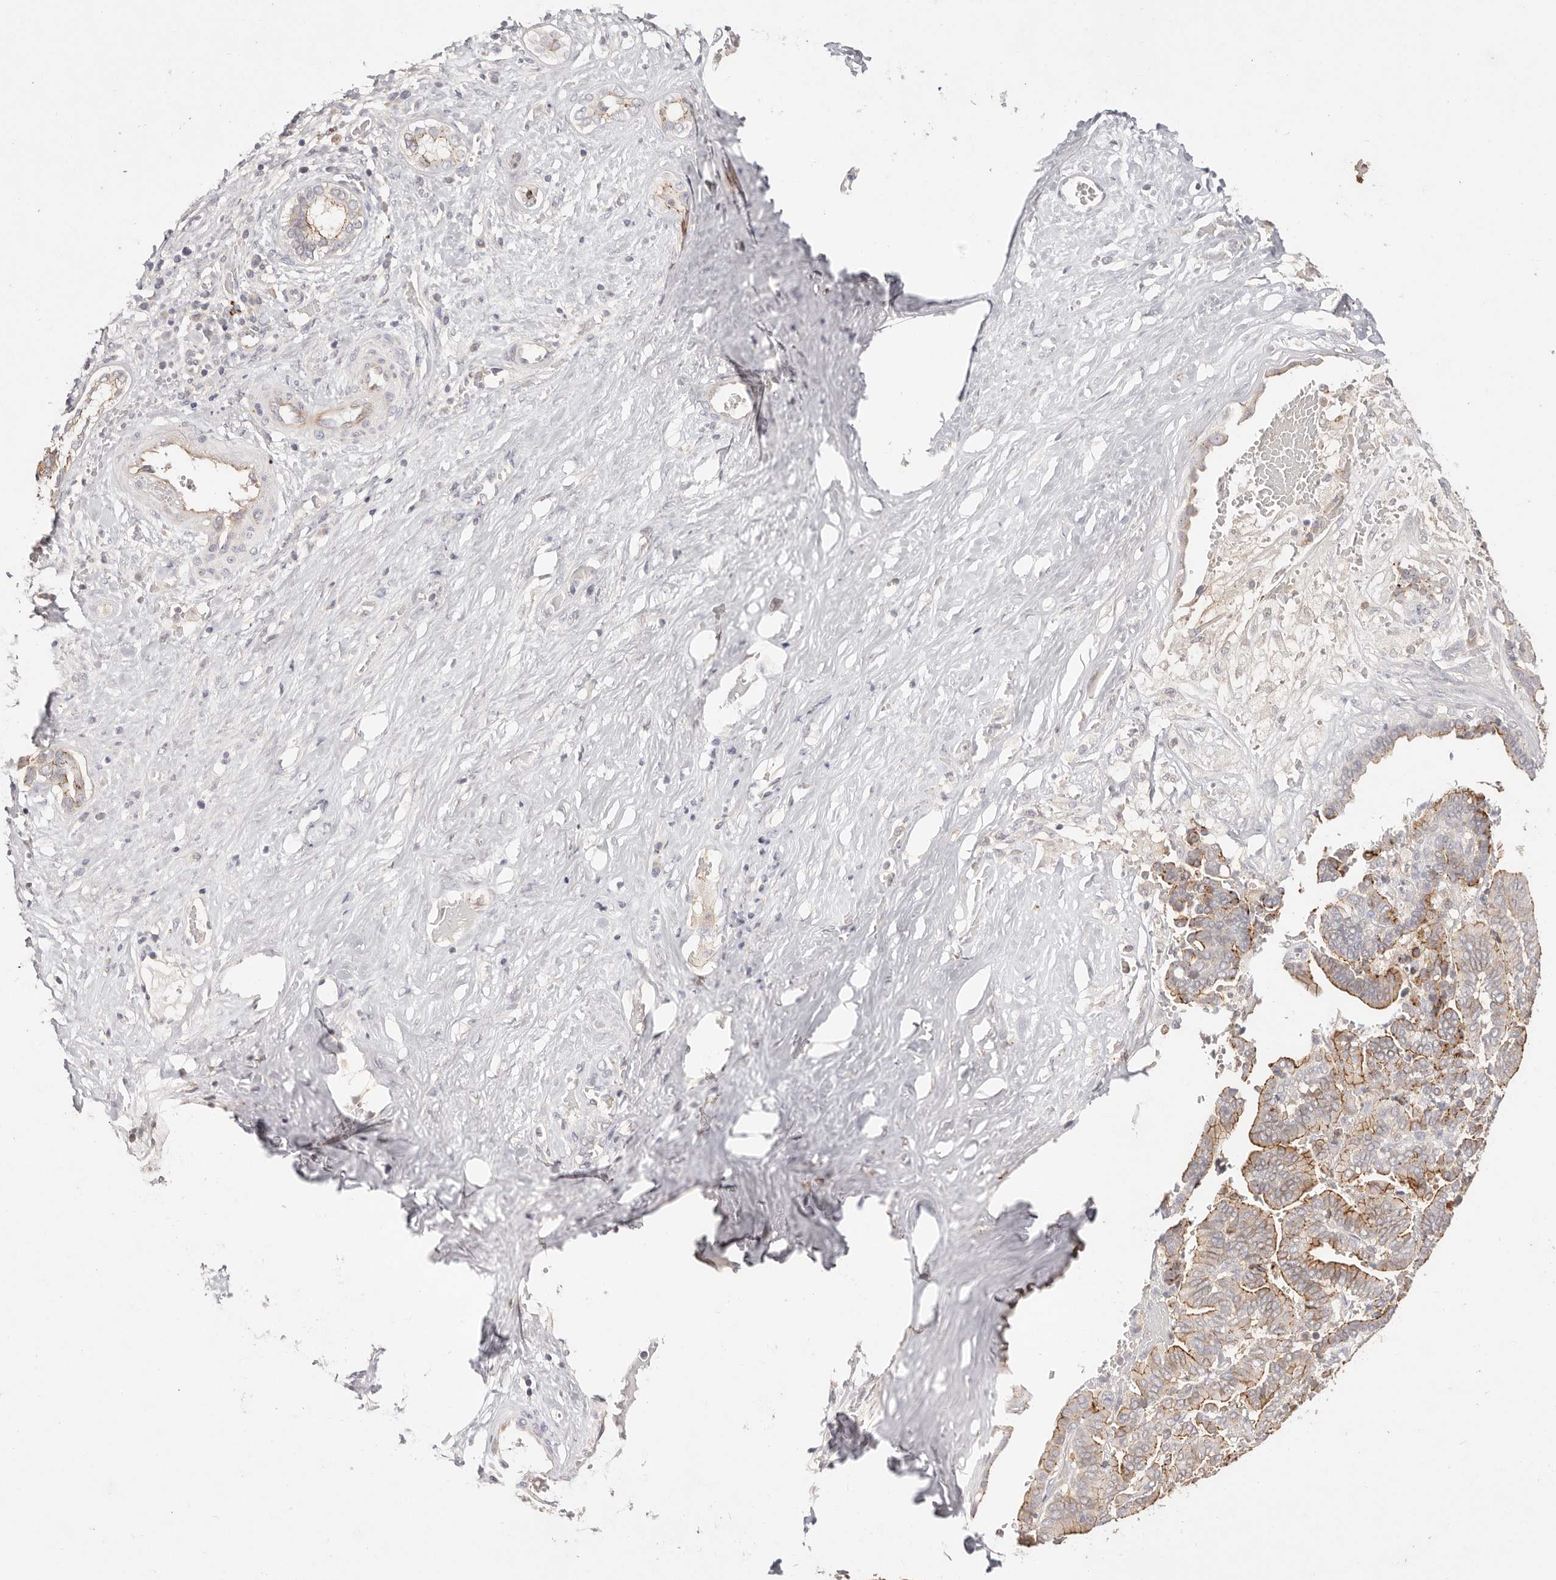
{"staining": {"intensity": "moderate", "quantity": "25%-75%", "location": "cytoplasmic/membranous"}, "tissue": "liver cancer", "cell_type": "Tumor cells", "image_type": "cancer", "snomed": [{"axis": "morphology", "description": "Cholangiocarcinoma"}, {"axis": "topography", "description": "Liver"}], "caption": "The histopathology image exhibits staining of cholangiocarcinoma (liver), revealing moderate cytoplasmic/membranous protein positivity (brown color) within tumor cells.", "gene": "CXADR", "patient": {"sex": "female", "age": 75}}